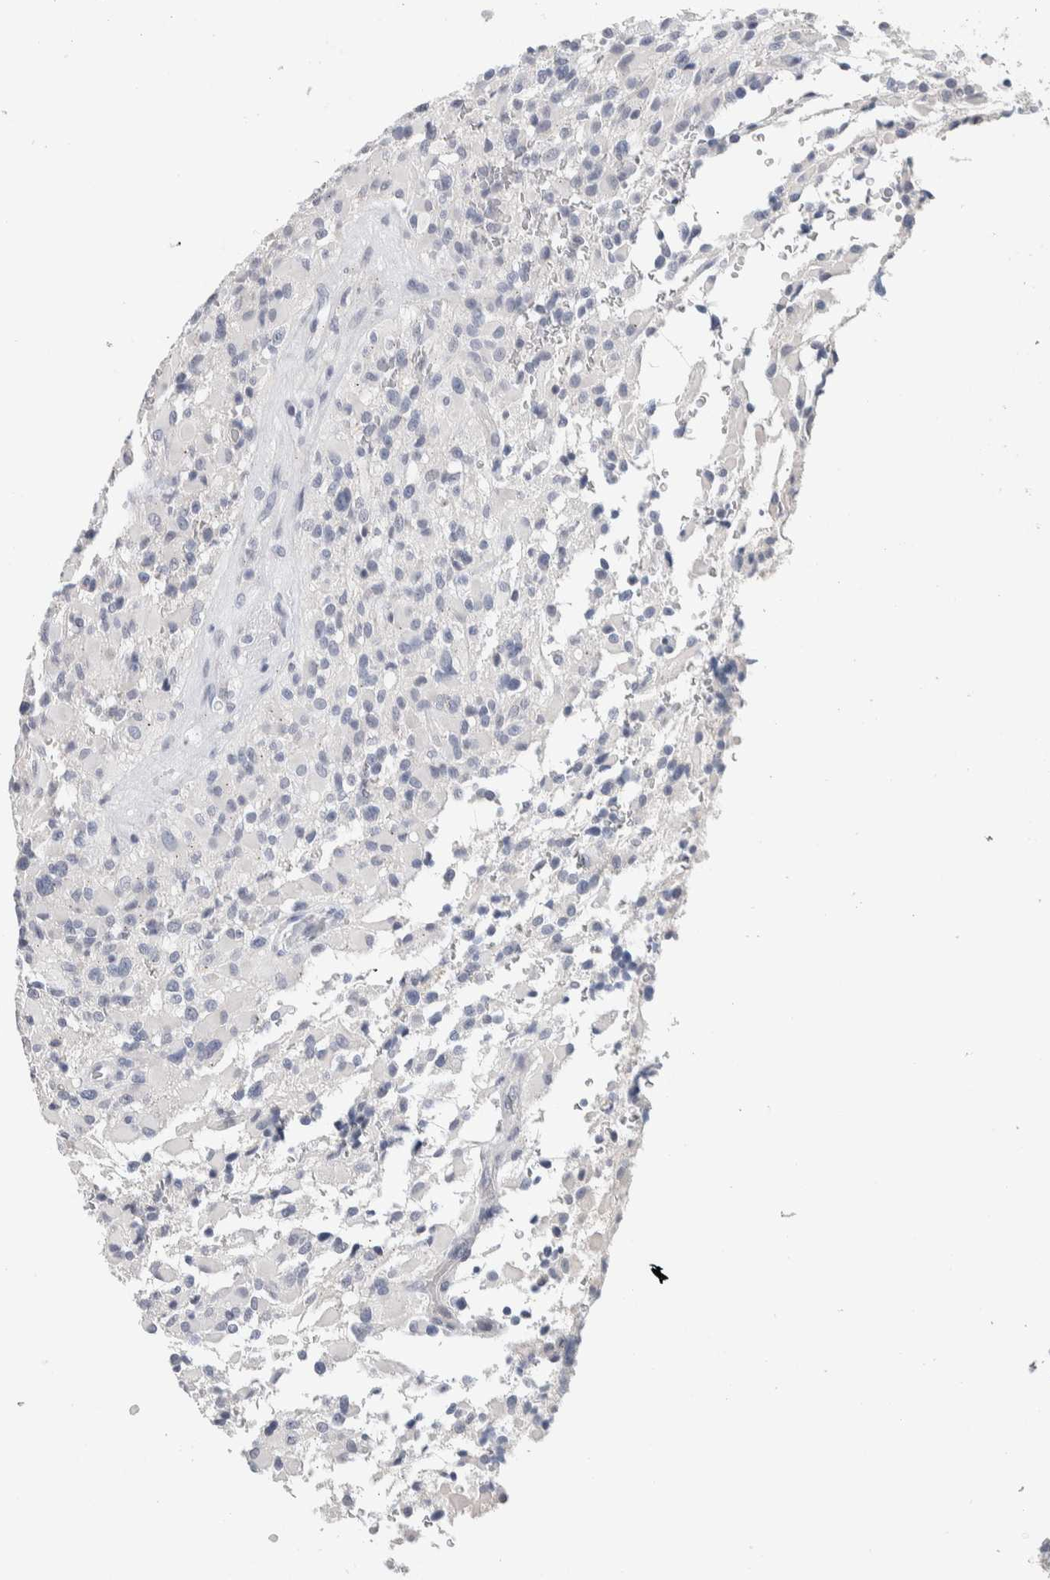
{"staining": {"intensity": "negative", "quantity": "none", "location": "none"}, "tissue": "glioma", "cell_type": "Tumor cells", "image_type": "cancer", "snomed": [{"axis": "morphology", "description": "Glioma, malignant, High grade"}, {"axis": "topography", "description": "Brain"}], "caption": "This is an IHC image of high-grade glioma (malignant). There is no positivity in tumor cells.", "gene": "SCN2A", "patient": {"sex": "male", "age": 71}}